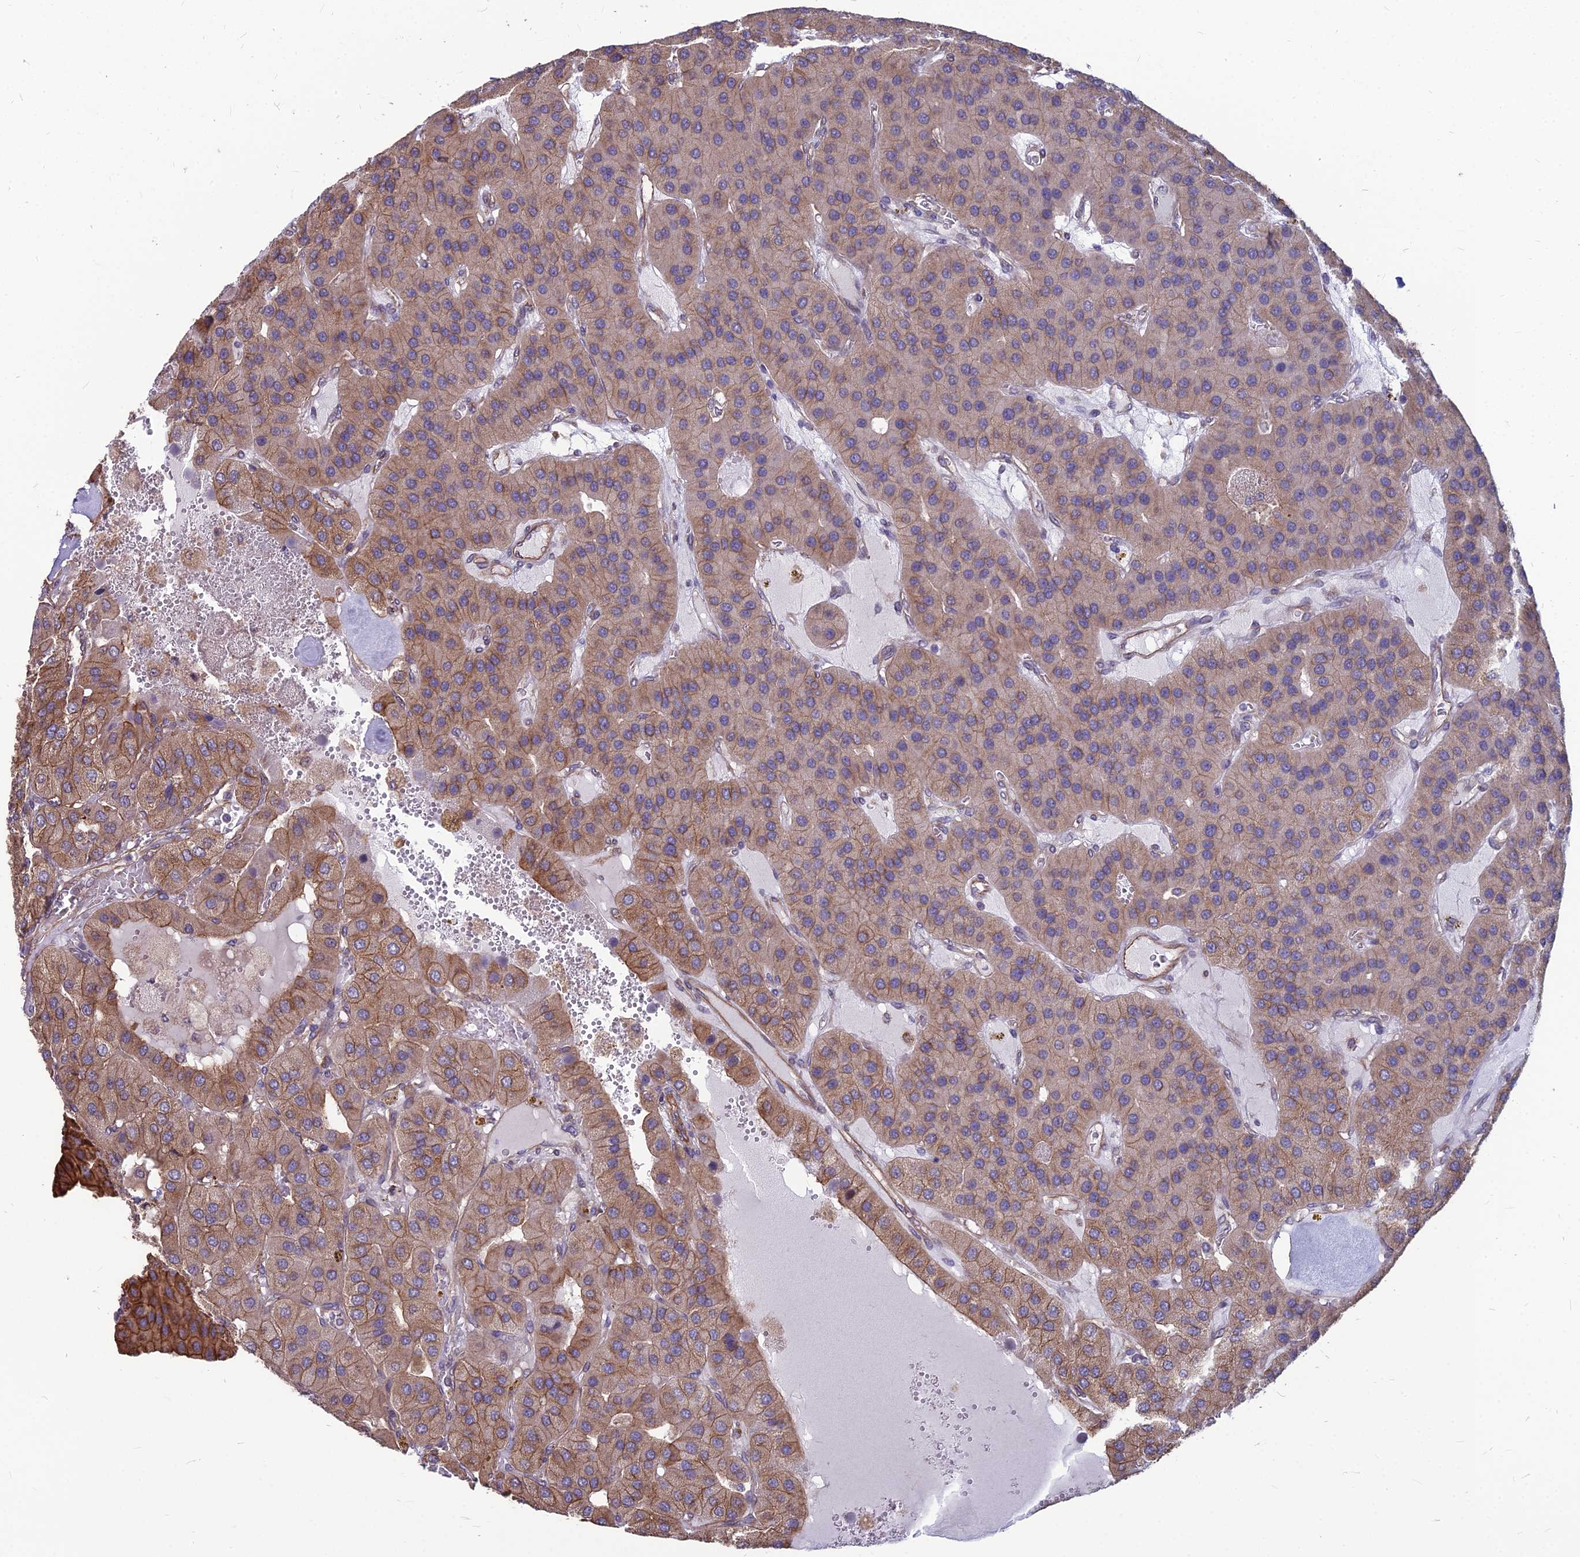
{"staining": {"intensity": "moderate", "quantity": "25%-75%", "location": "cytoplasmic/membranous"}, "tissue": "parathyroid gland", "cell_type": "Glandular cells", "image_type": "normal", "snomed": [{"axis": "morphology", "description": "Normal tissue, NOS"}, {"axis": "morphology", "description": "Adenoma, NOS"}, {"axis": "topography", "description": "Parathyroid gland"}], "caption": "DAB (3,3'-diaminobenzidine) immunohistochemical staining of benign human parathyroid gland shows moderate cytoplasmic/membranous protein expression in about 25%-75% of glandular cells. The staining is performed using DAB (3,3'-diaminobenzidine) brown chromogen to label protein expression. The nuclei are counter-stained blue using hematoxylin.", "gene": "LSM6", "patient": {"sex": "female", "age": 86}}